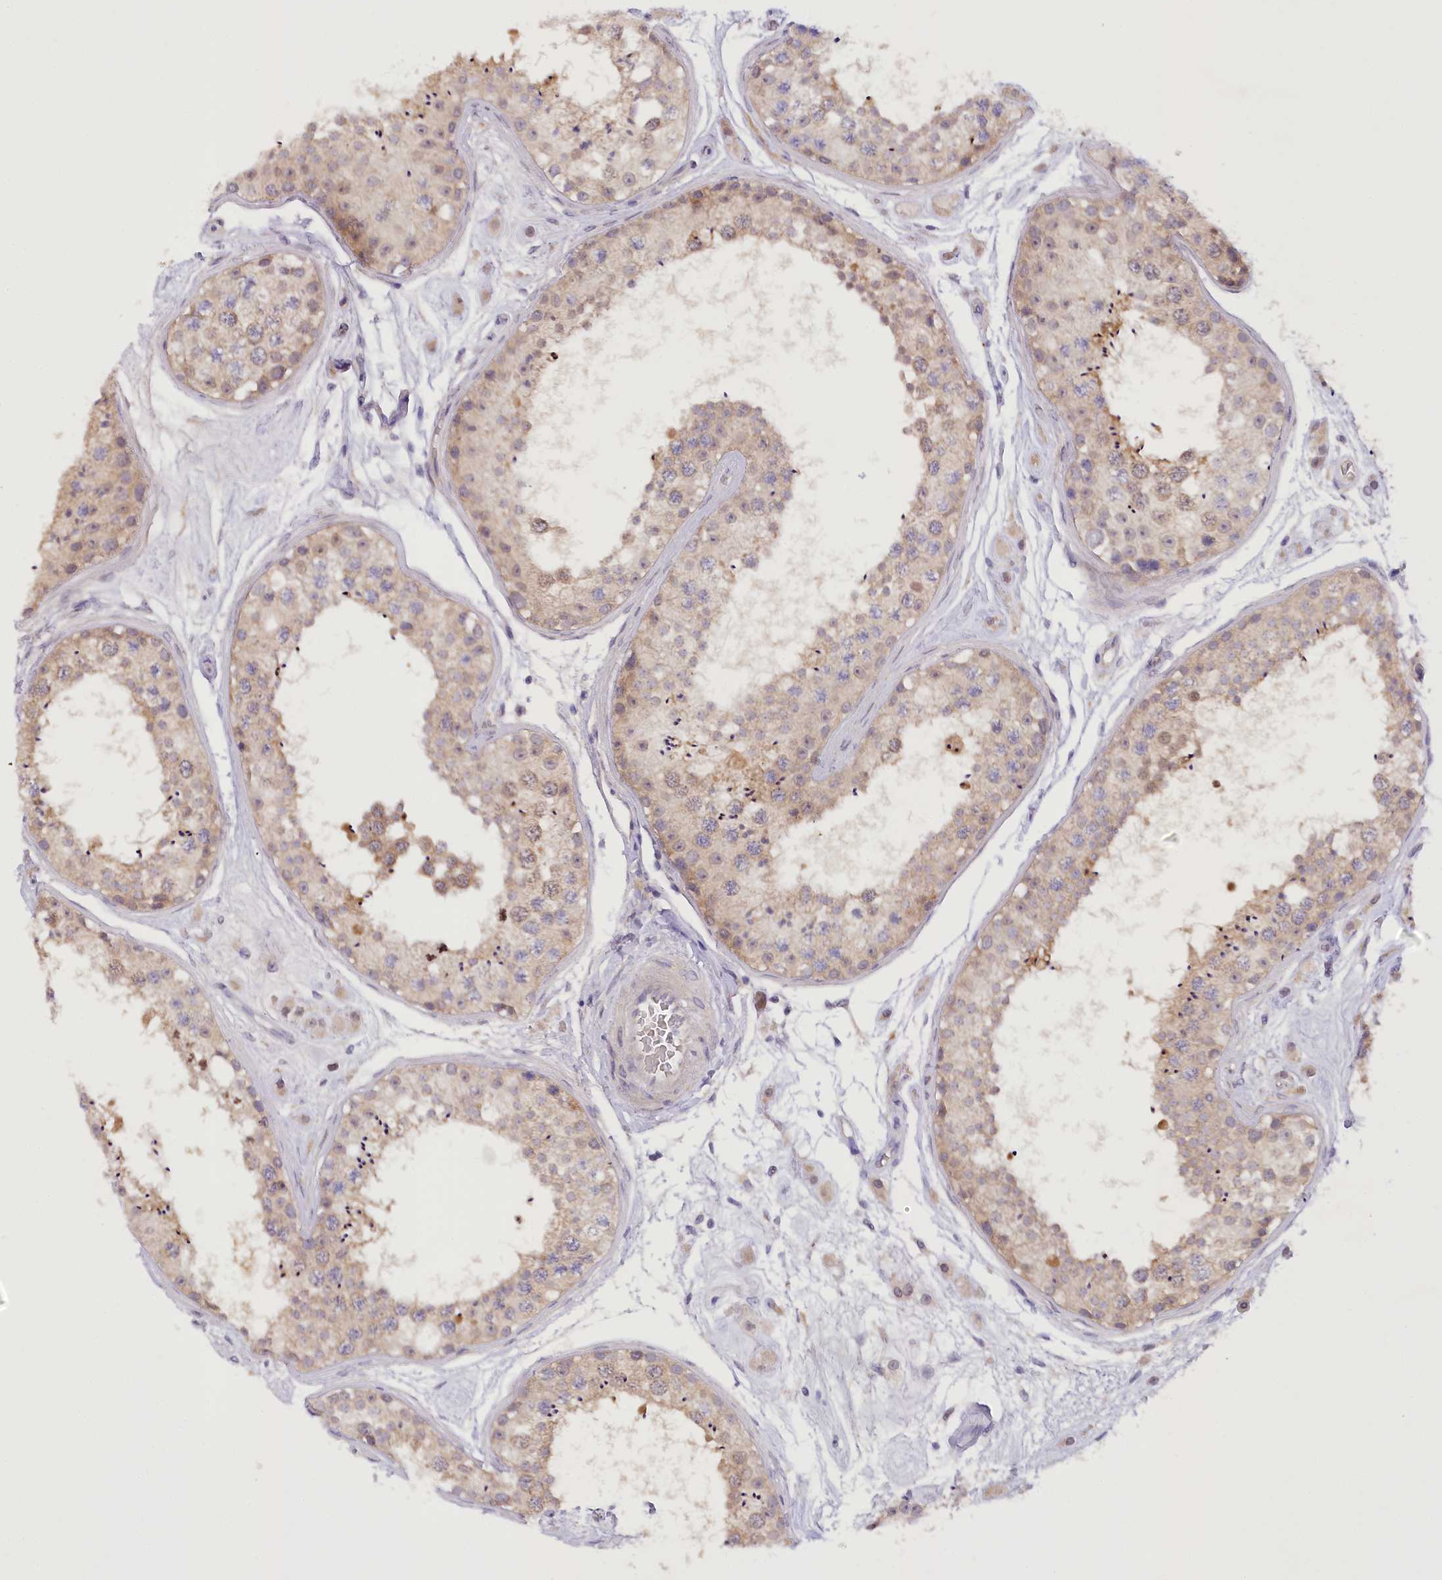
{"staining": {"intensity": "weak", "quantity": "25%-75%", "location": "cytoplasmic/membranous"}, "tissue": "testis", "cell_type": "Cells in seminiferous ducts", "image_type": "normal", "snomed": [{"axis": "morphology", "description": "Normal tissue, NOS"}, {"axis": "topography", "description": "Testis"}], "caption": "The photomicrograph reveals staining of normal testis, revealing weak cytoplasmic/membranous protein positivity (brown color) within cells in seminiferous ducts. (DAB IHC with brightfield microscopy, high magnification).", "gene": "DCUN1D1", "patient": {"sex": "male", "age": 25}}